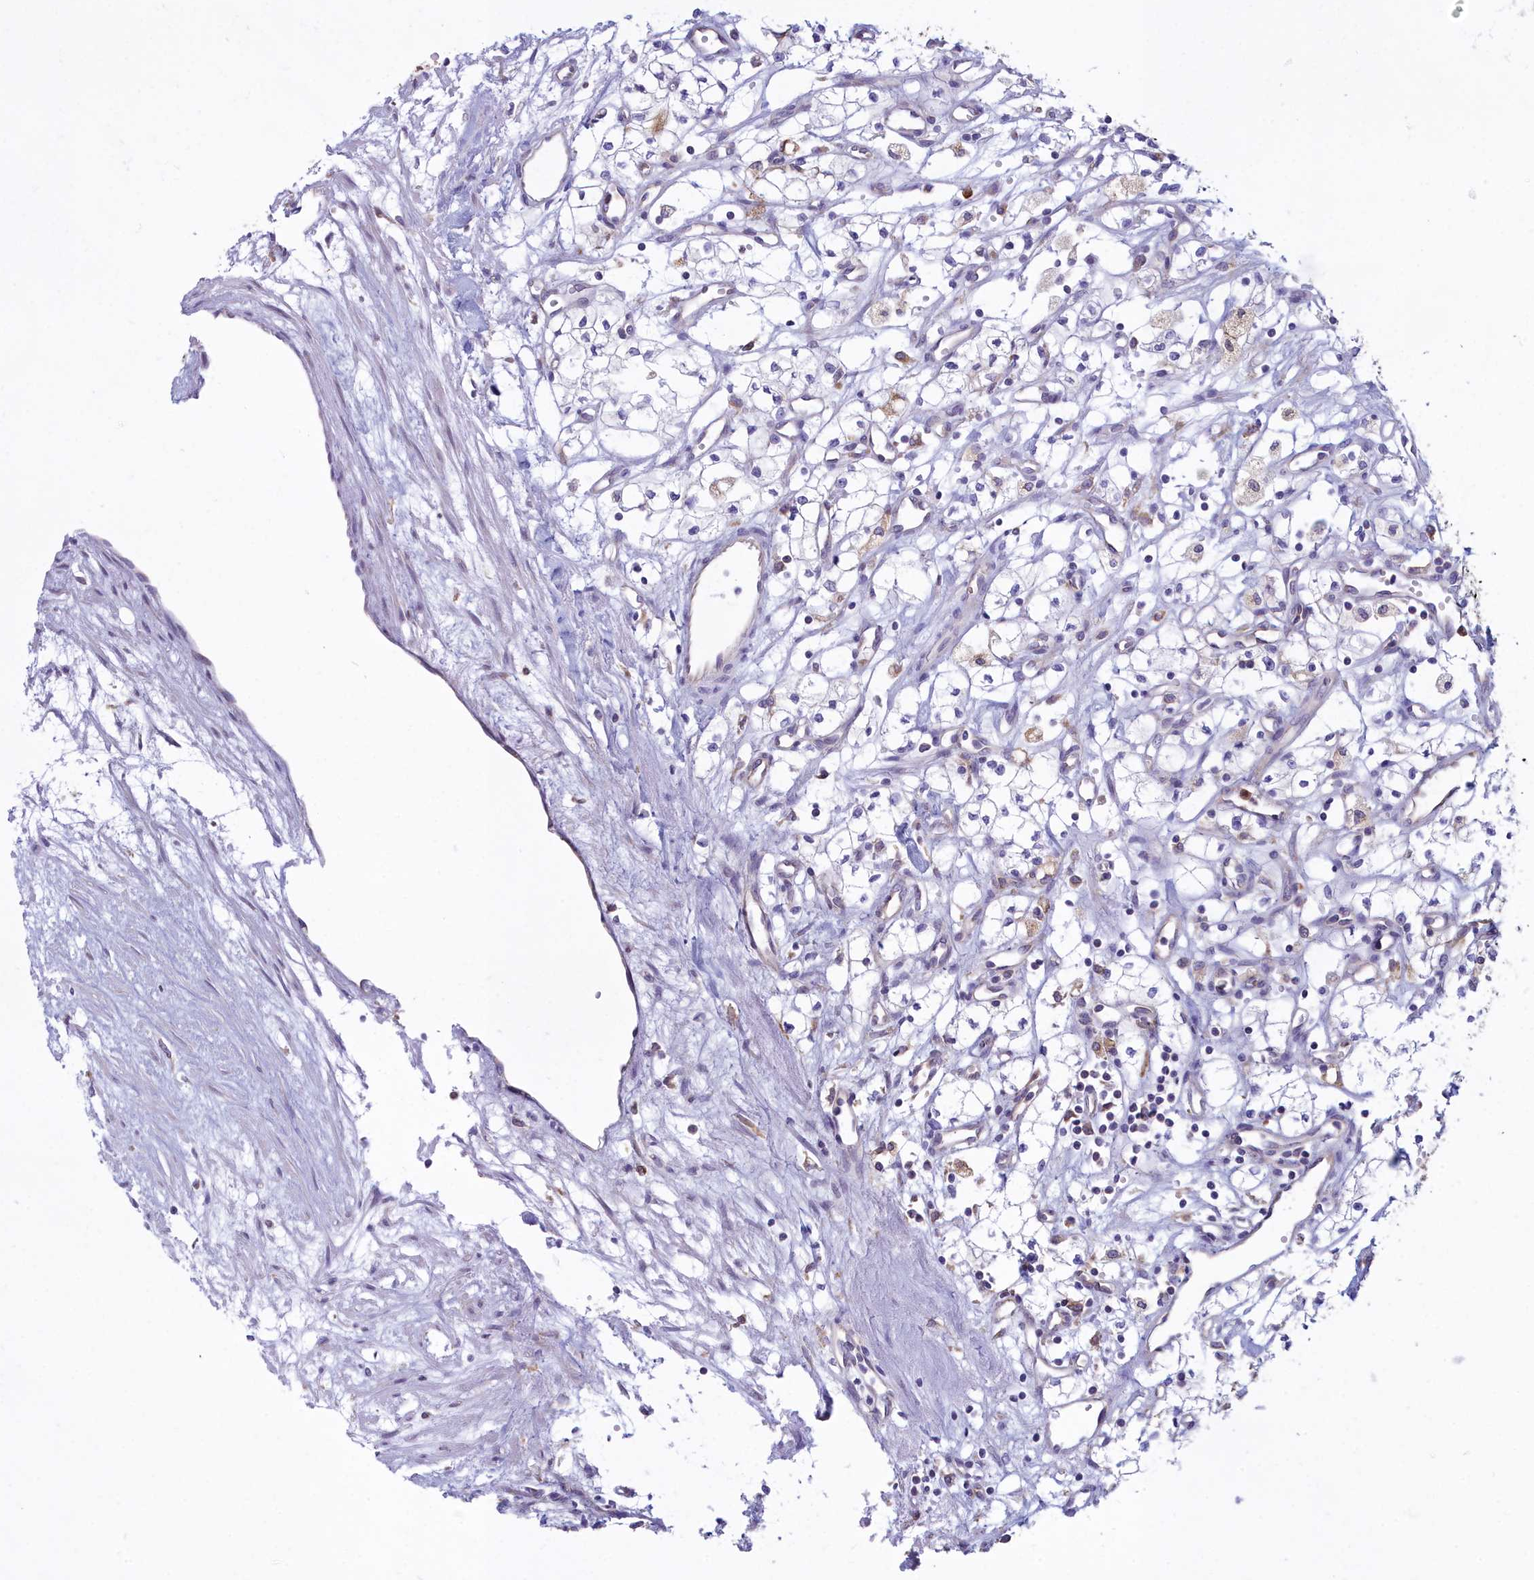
{"staining": {"intensity": "negative", "quantity": "none", "location": "none"}, "tissue": "renal cancer", "cell_type": "Tumor cells", "image_type": "cancer", "snomed": [{"axis": "morphology", "description": "Adenocarcinoma, NOS"}, {"axis": "topography", "description": "Kidney"}], "caption": "Renal cancer (adenocarcinoma) was stained to show a protein in brown. There is no significant positivity in tumor cells.", "gene": "HM13", "patient": {"sex": "male", "age": 59}}